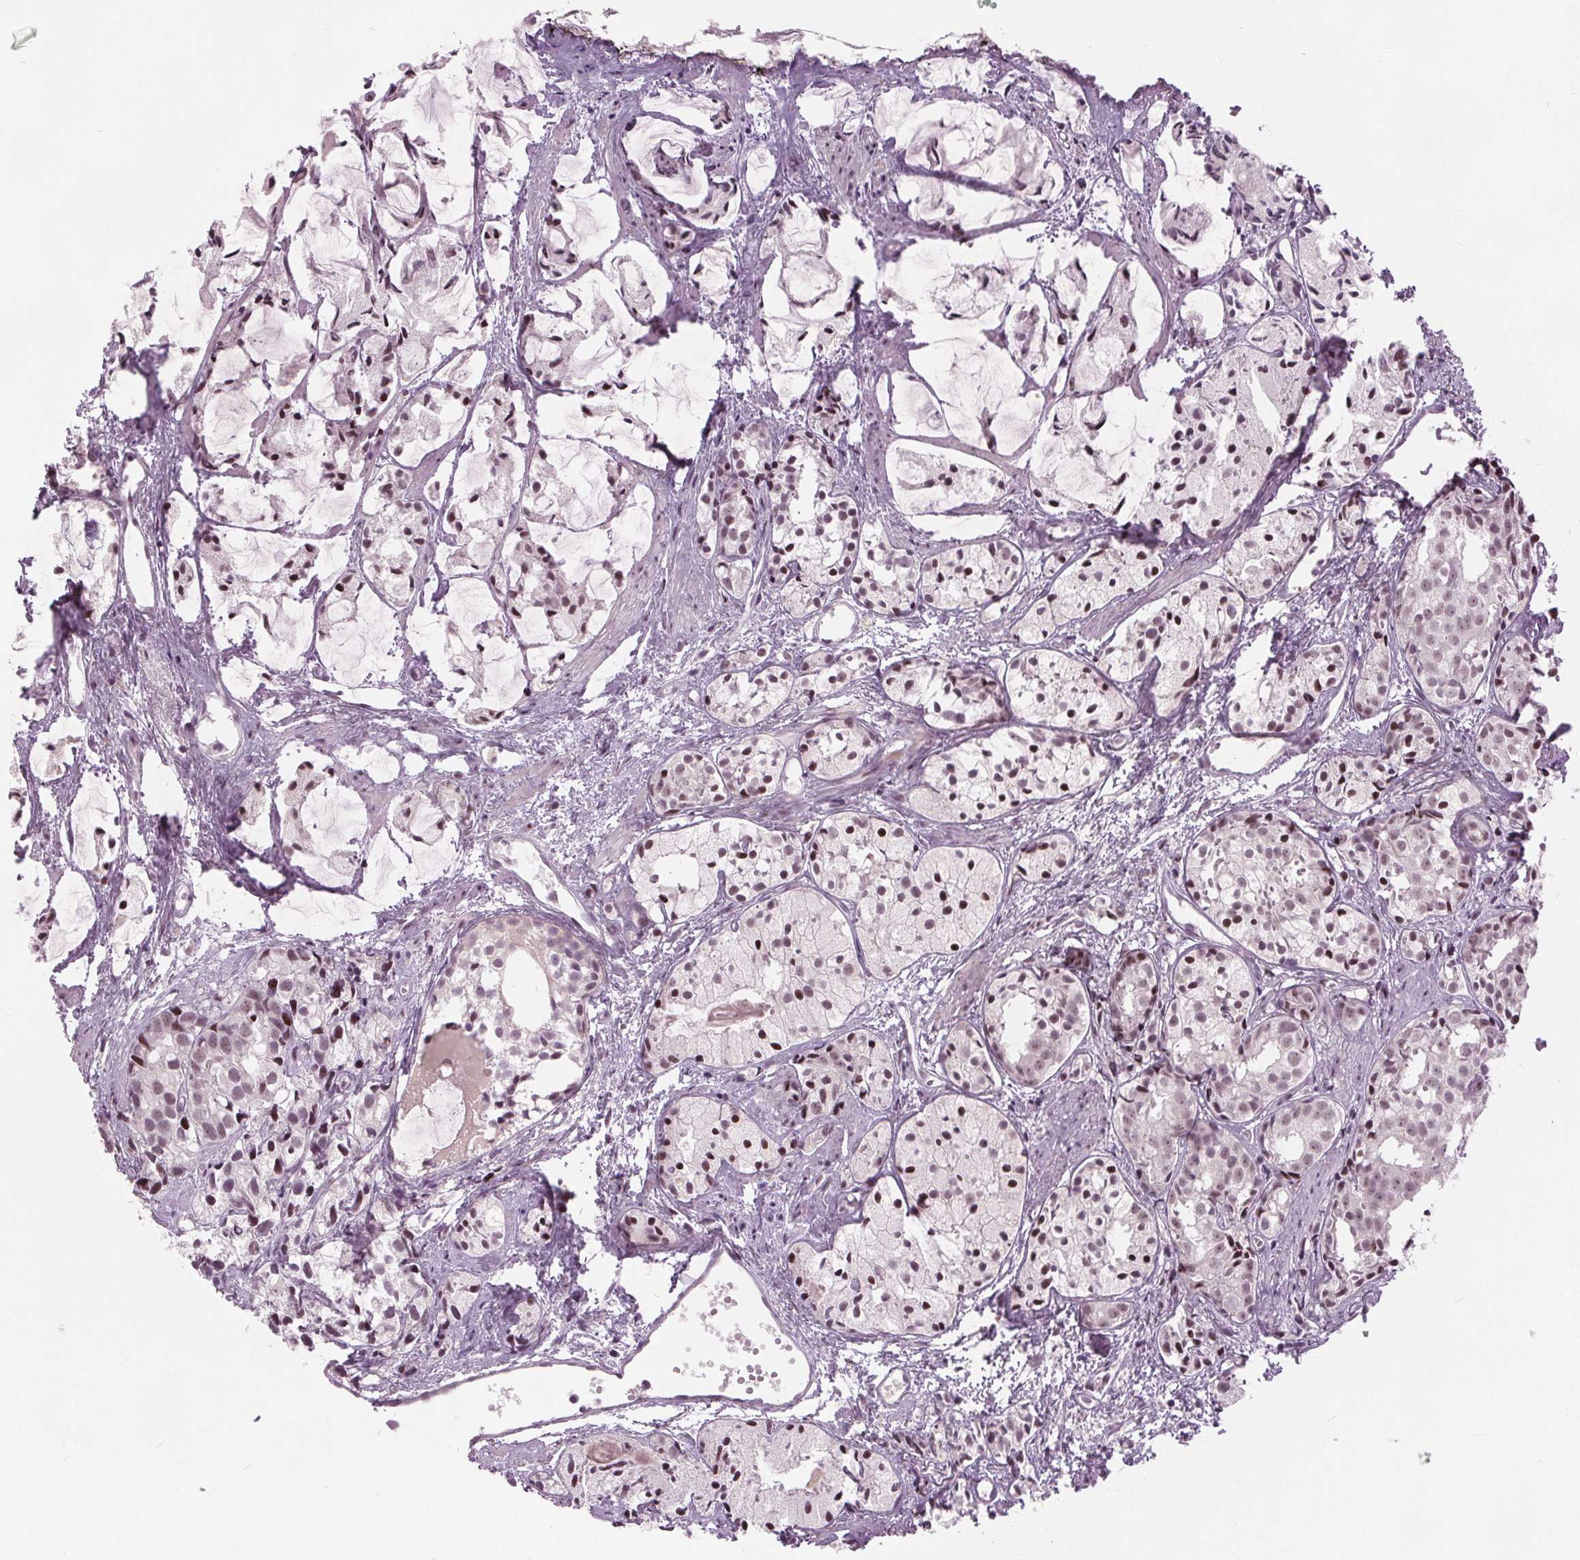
{"staining": {"intensity": "weak", "quantity": ">75%", "location": "nuclear"}, "tissue": "prostate cancer", "cell_type": "Tumor cells", "image_type": "cancer", "snomed": [{"axis": "morphology", "description": "Adenocarcinoma, High grade"}, {"axis": "topography", "description": "Prostate"}], "caption": "Human prostate cancer stained with a protein marker demonstrates weak staining in tumor cells.", "gene": "TTC34", "patient": {"sex": "male", "age": 85}}